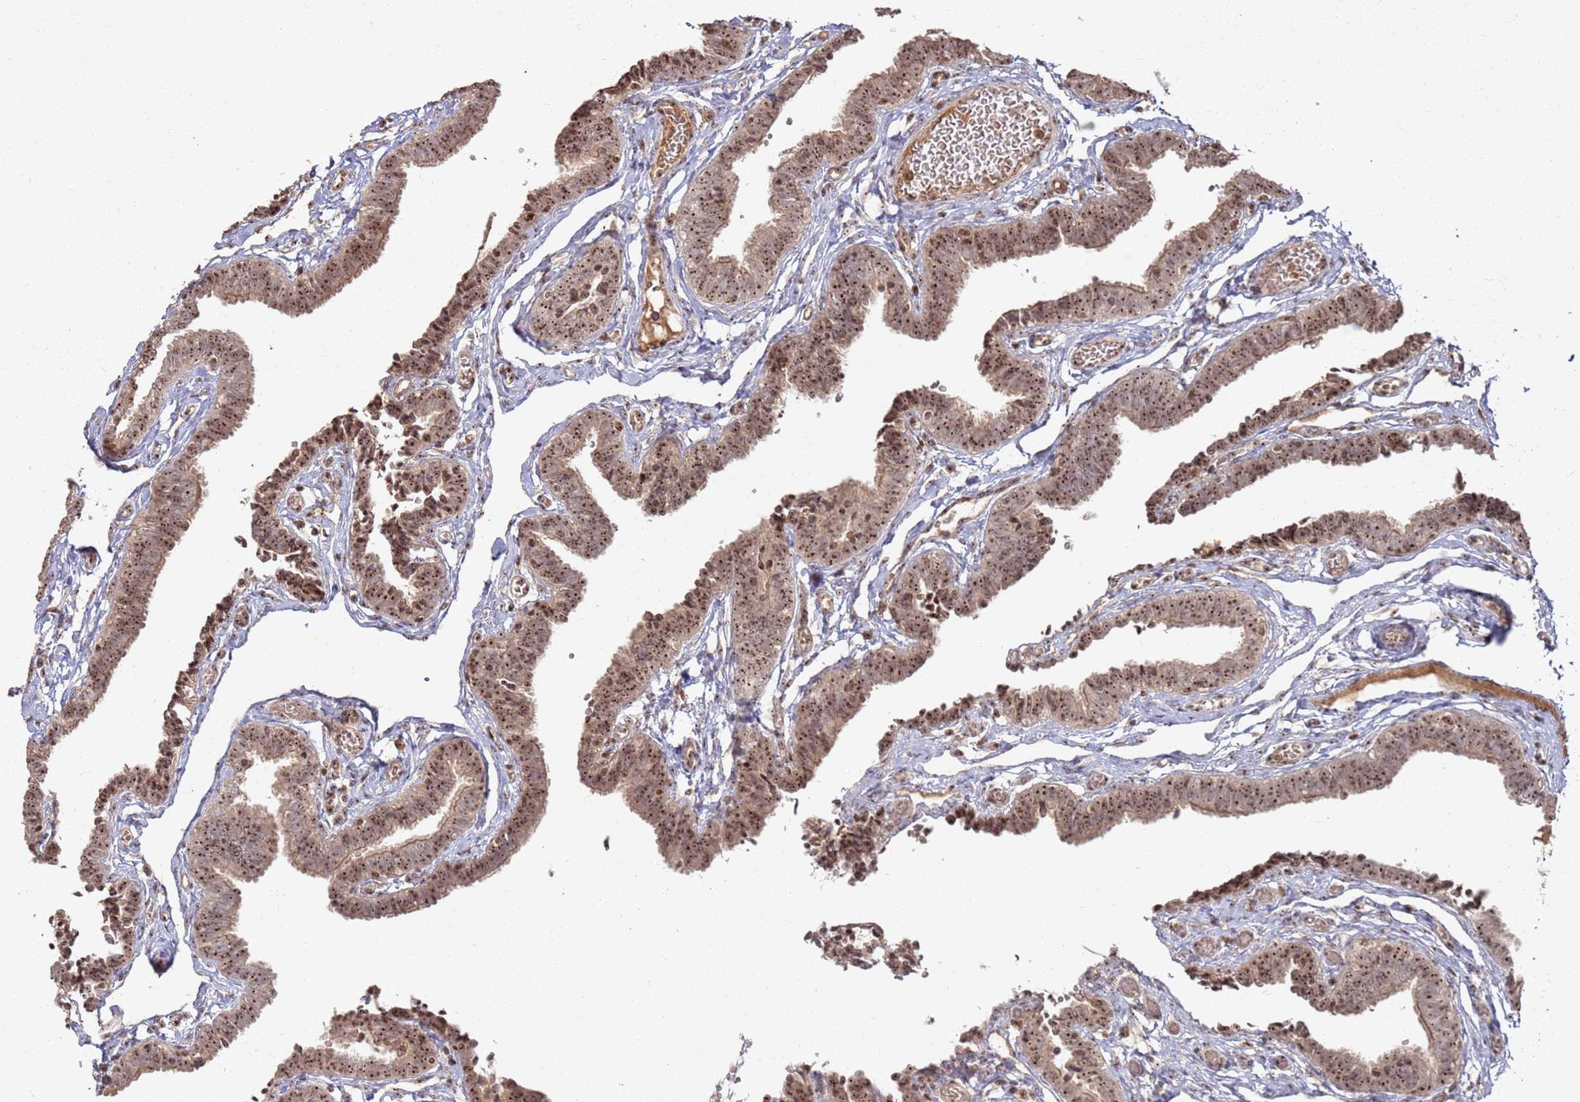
{"staining": {"intensity": "strong", "quantity": ">75%", "location": "nuclear"}, "tissue": "fallopian tube", "cell_type": "Glandular cells", "image_type": "normal", "snomed": [{"axis": "morphology", "description": "Normal tissue, NOS"}, {"axis": "topography", "description": "Fallopian tube"}, {"axis": "topography", "description": "Ovary"}], "caption": "Immunohistochemical staining of unremarkable human fallopian tube reveals strong nuclear protein staining in approximately >75% of glandular cells.", "gene": "UTP11", "patient": {"sex": "female", "age": 23}}